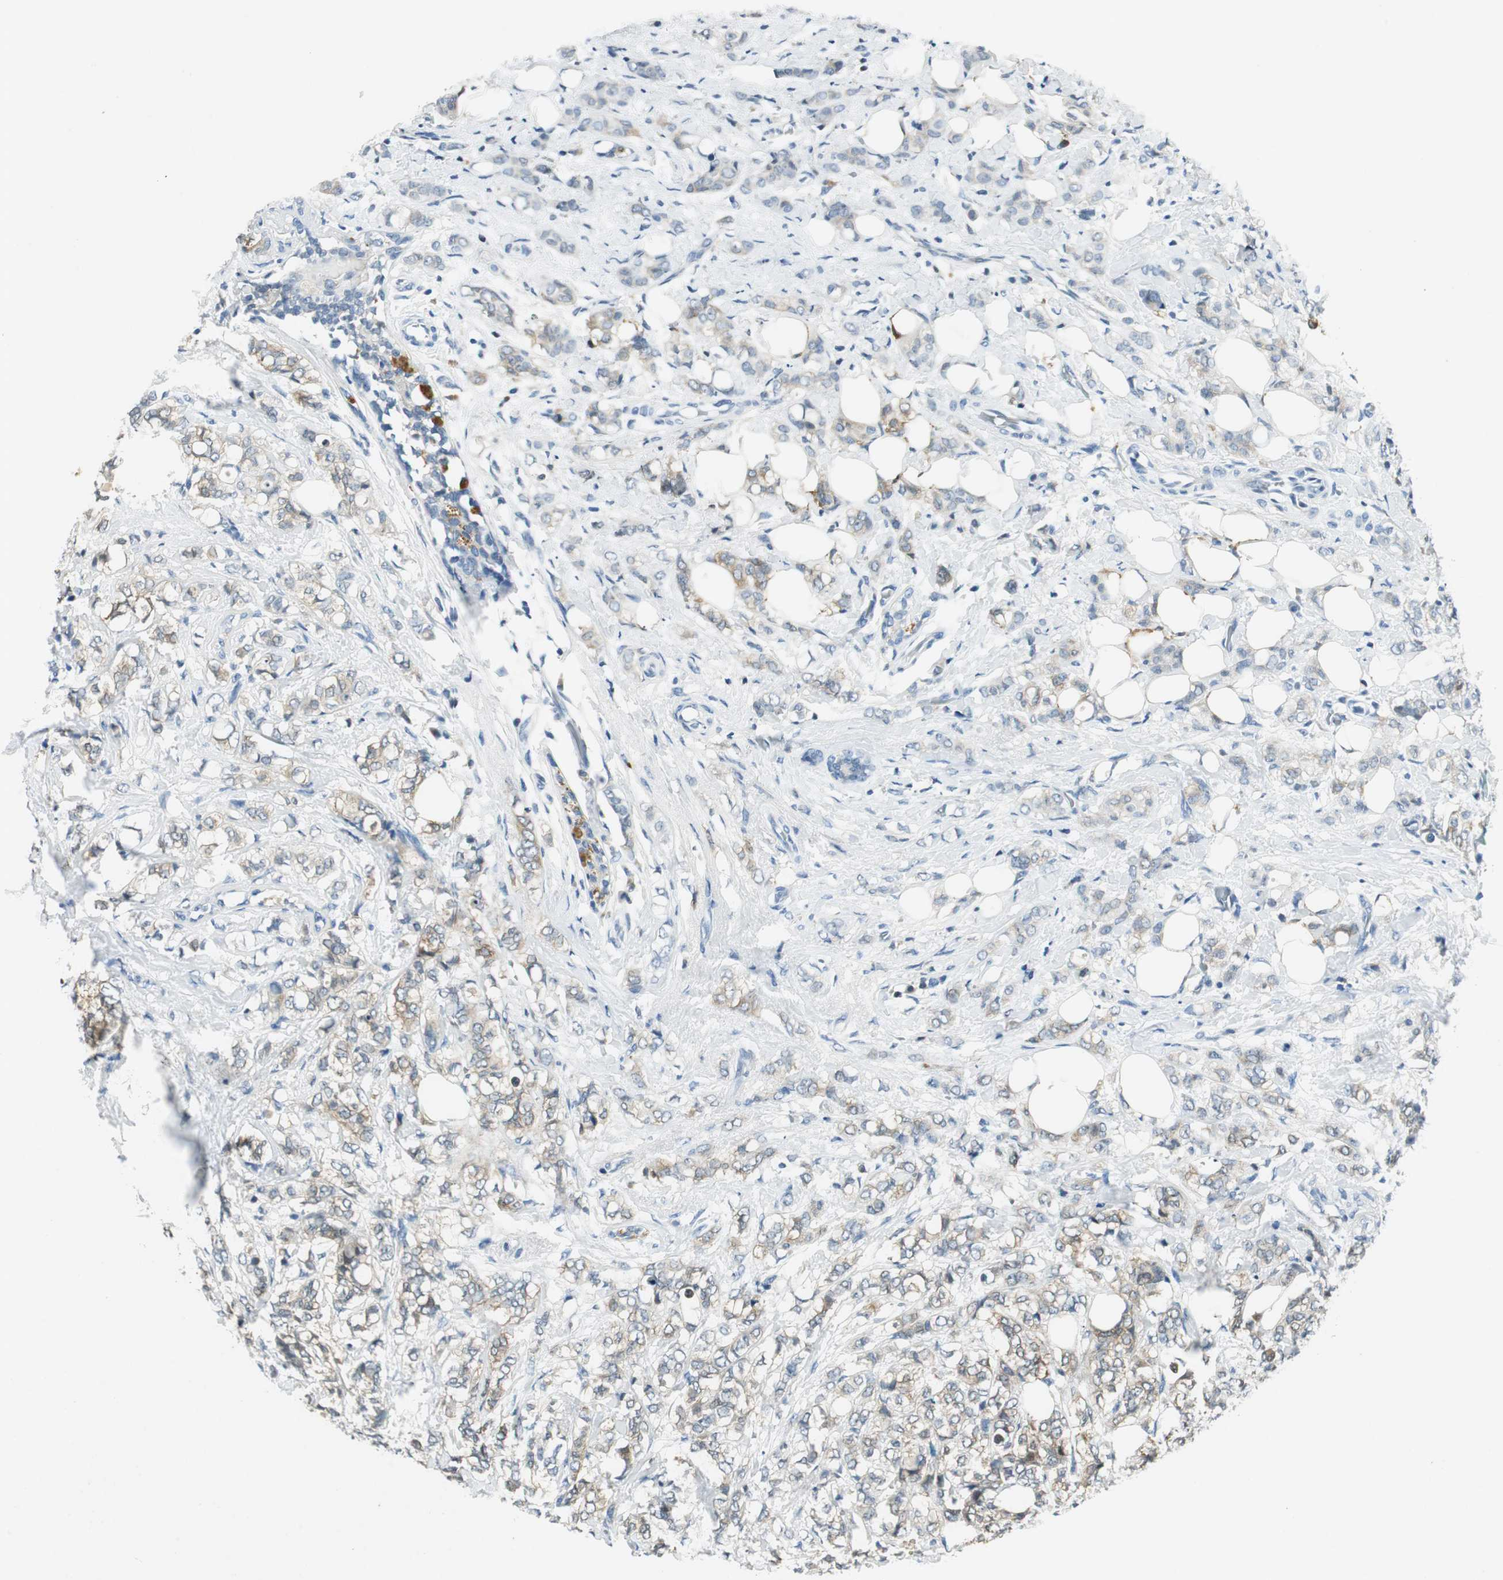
{"staining": {"intensity": "weak", "quantity": "25%-75%", "location": "cytoplasmic/membranous"}, "tissue": "breast cancer", "cell_type": "Tumor cells", "image_type": "cancer", "snomed": [{"axis": "morphology", "description": "Lobular carcinoma"}, {"axis": "topography", "description": "Breast"}], "caption": "Breast cancer (lobular carcinoma) was stained to show a protein in brown. There is low levels of weak cytoplasmic/membranous expression in approximately 25%-75% of tumor cells.", "gene": "ME1", "patient": {"sex": "female", "age": 60}}